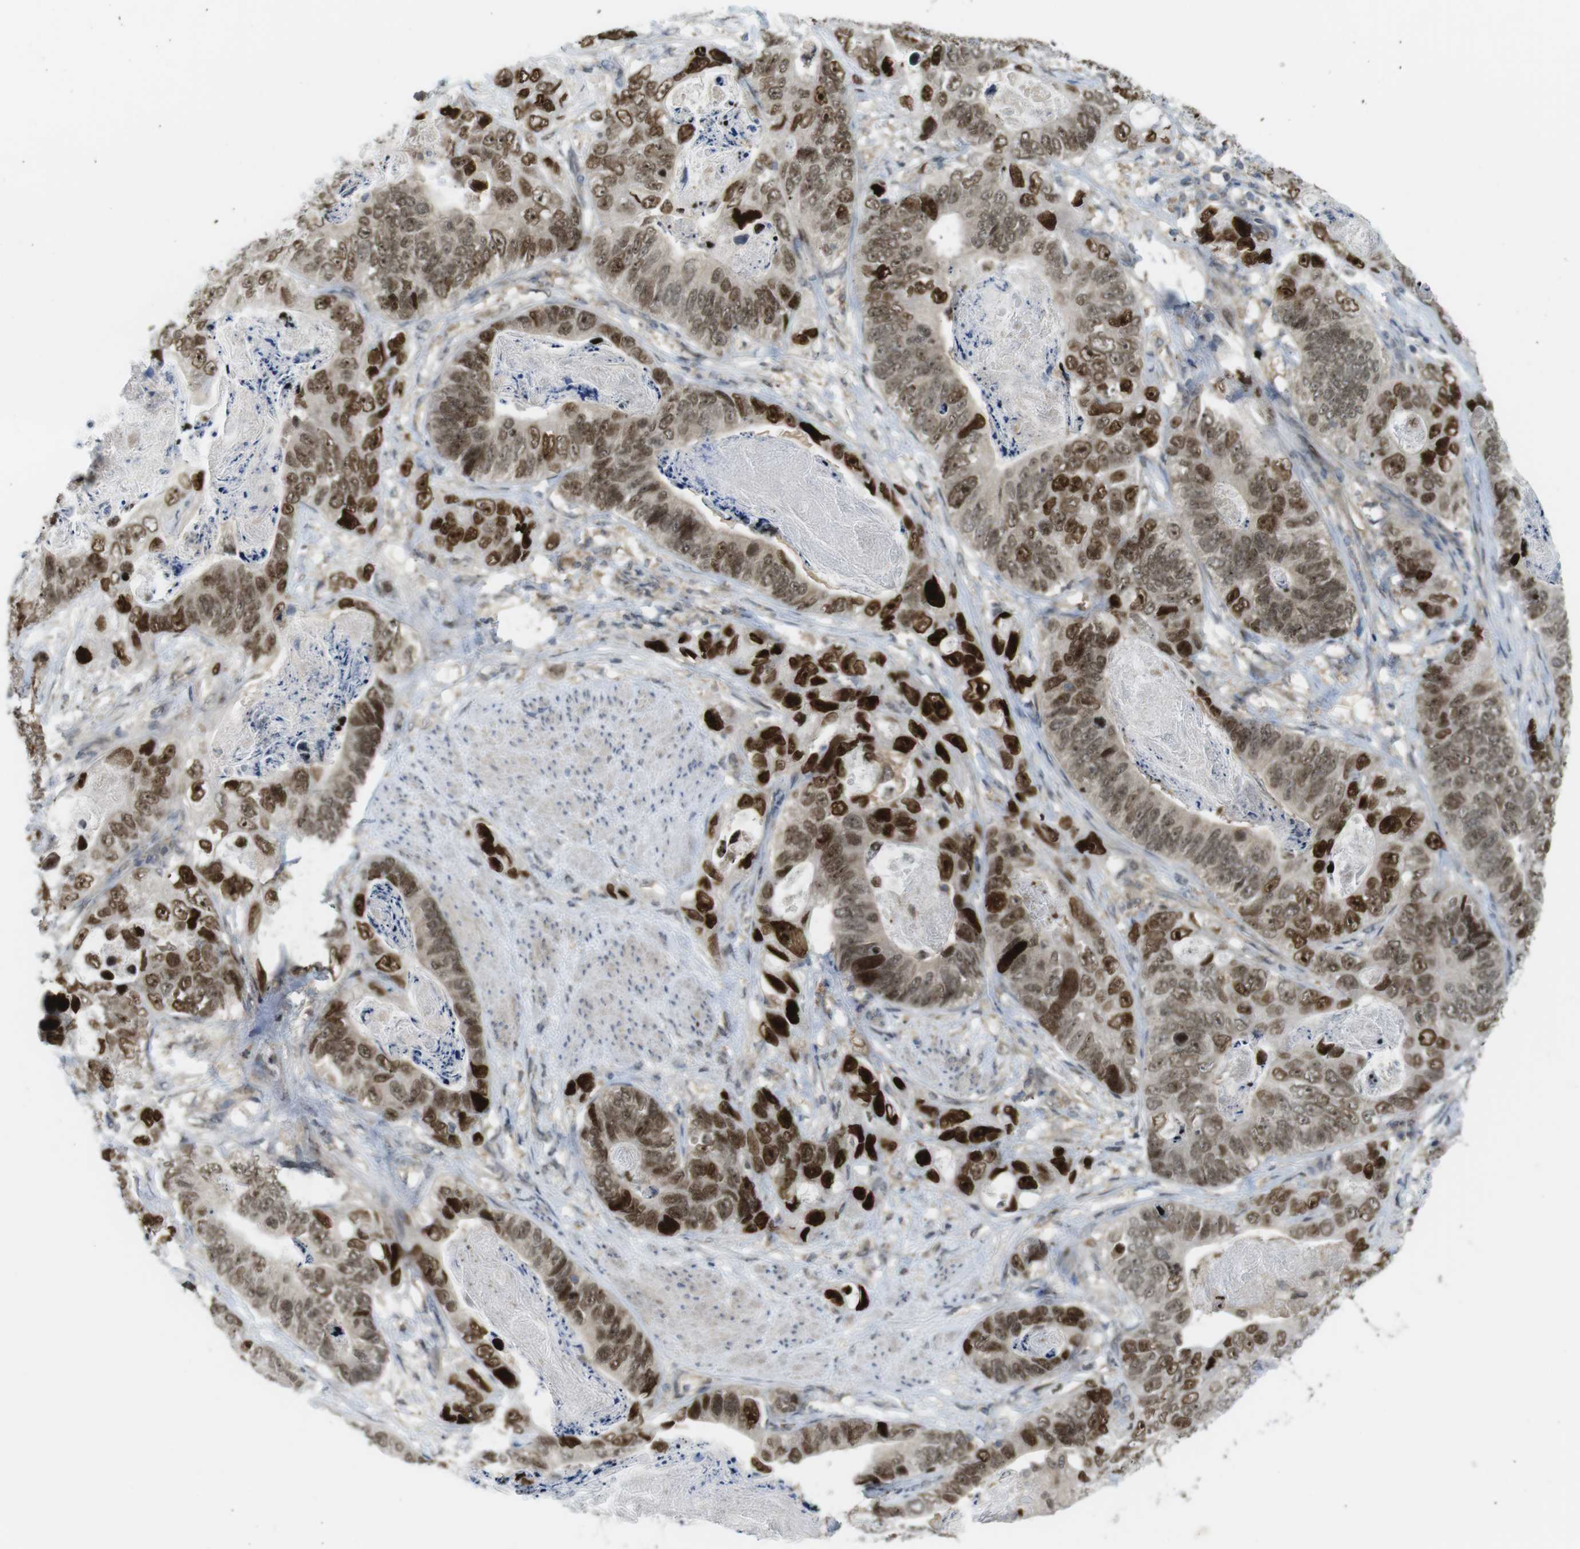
{"staining": {"intensity": "strong", "quantity": "25%-75%", "location": "nuclear"}, "tissue": "stomach cancer", "cell_type": "Tumor cells", "image_type": "cancer", "snomed": [{"axis": "morphology", "description": "Adenocarcinoma, NOS"}, {"axis": "topography", "description": "Stomach"}], "caption": "Immunohistochemistry of adenocarcinoma (stomach) demonstrates high levels of strong nuclear staining in about 25%-75% of tumor cells.", "gene": "RCC1", "patient": {"sex": "female", "age": 89}}